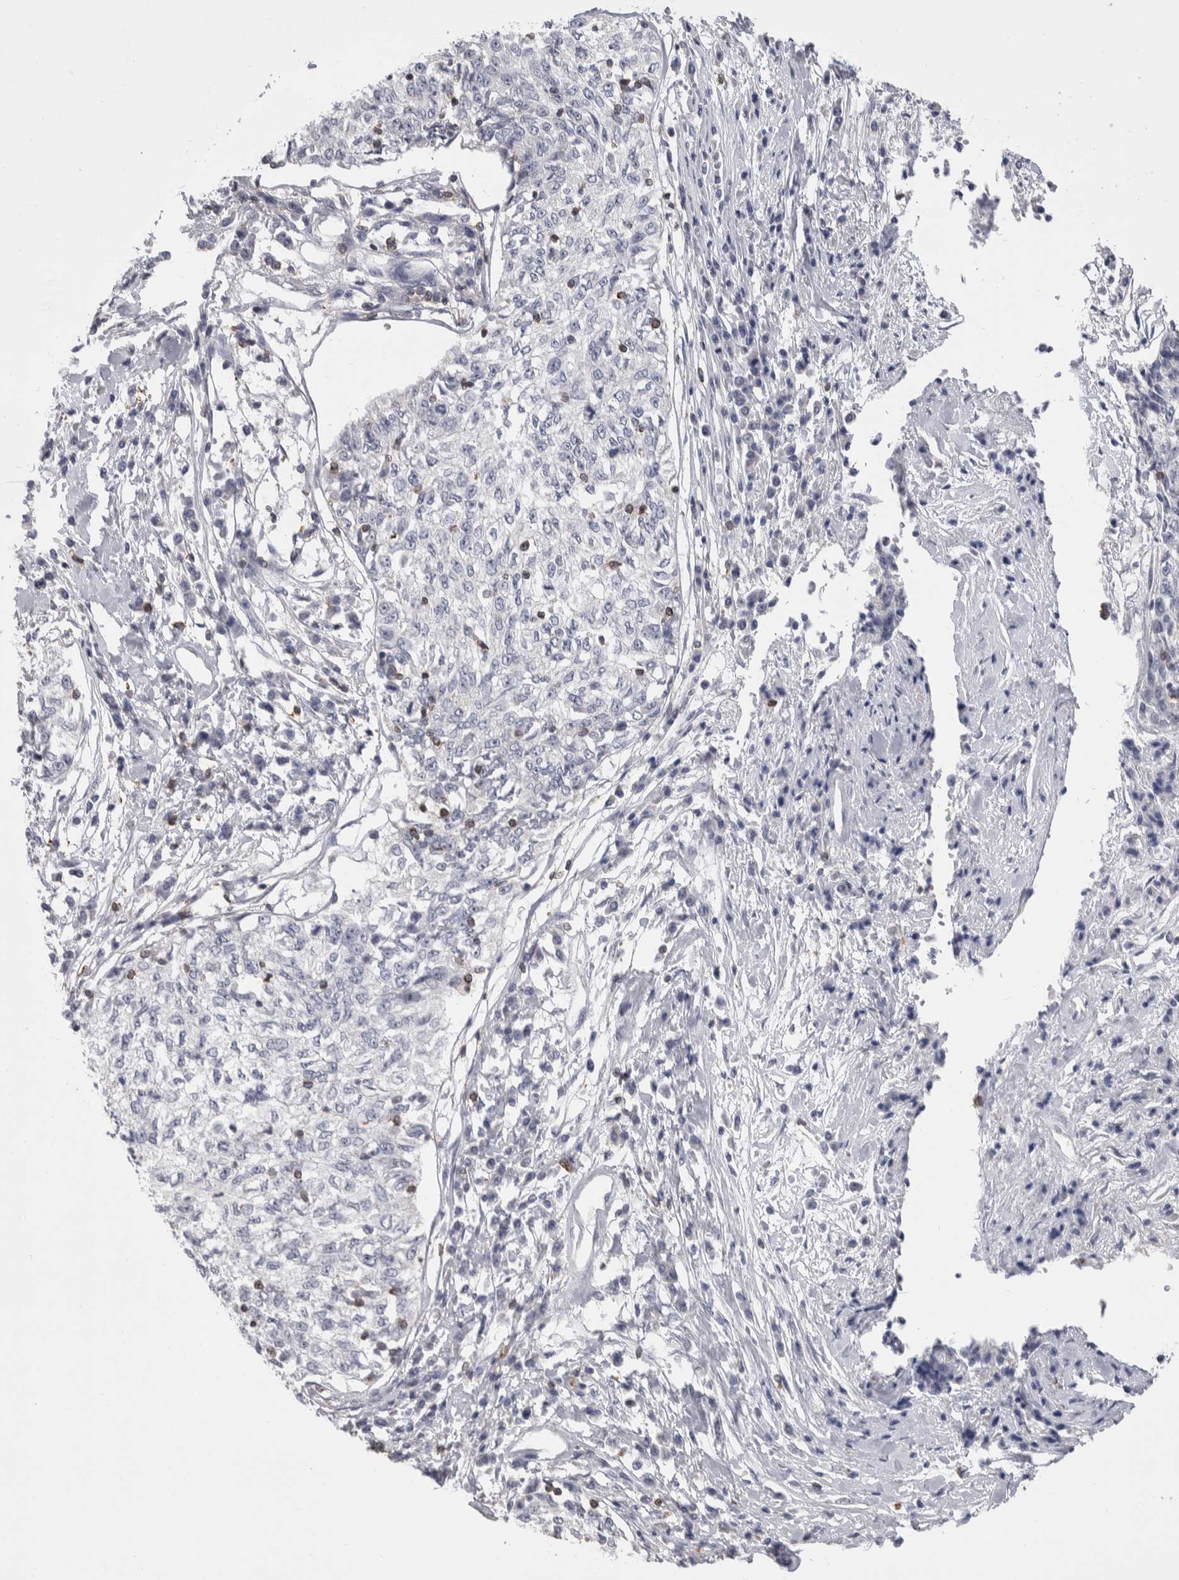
{"staining": {"intensity": "negative", "quantity": "none", "location": "none"}, "tissue": "cervical cancer", "cell_type": "Tumor cells", "image_type": "cancer", "snomed": [{"axis": "morphology", "description": "Squamous cell carcinoma, NOS"}, {"axis": "topography", "description": "Cervix"}], "caption": "Photomicrograph shows no protein positivity in tumor cells of cervical squamous cell carcinoma tissue. The staining was performed using DAB (3,3'-diaminobenzidine) to visualize the protein expression in brown, while the nuclei were stained in blue with hematoxylin (Magnification: 20x).", "gene": "CEP295NL", "patient": {"sex": "female", "age": 57}}